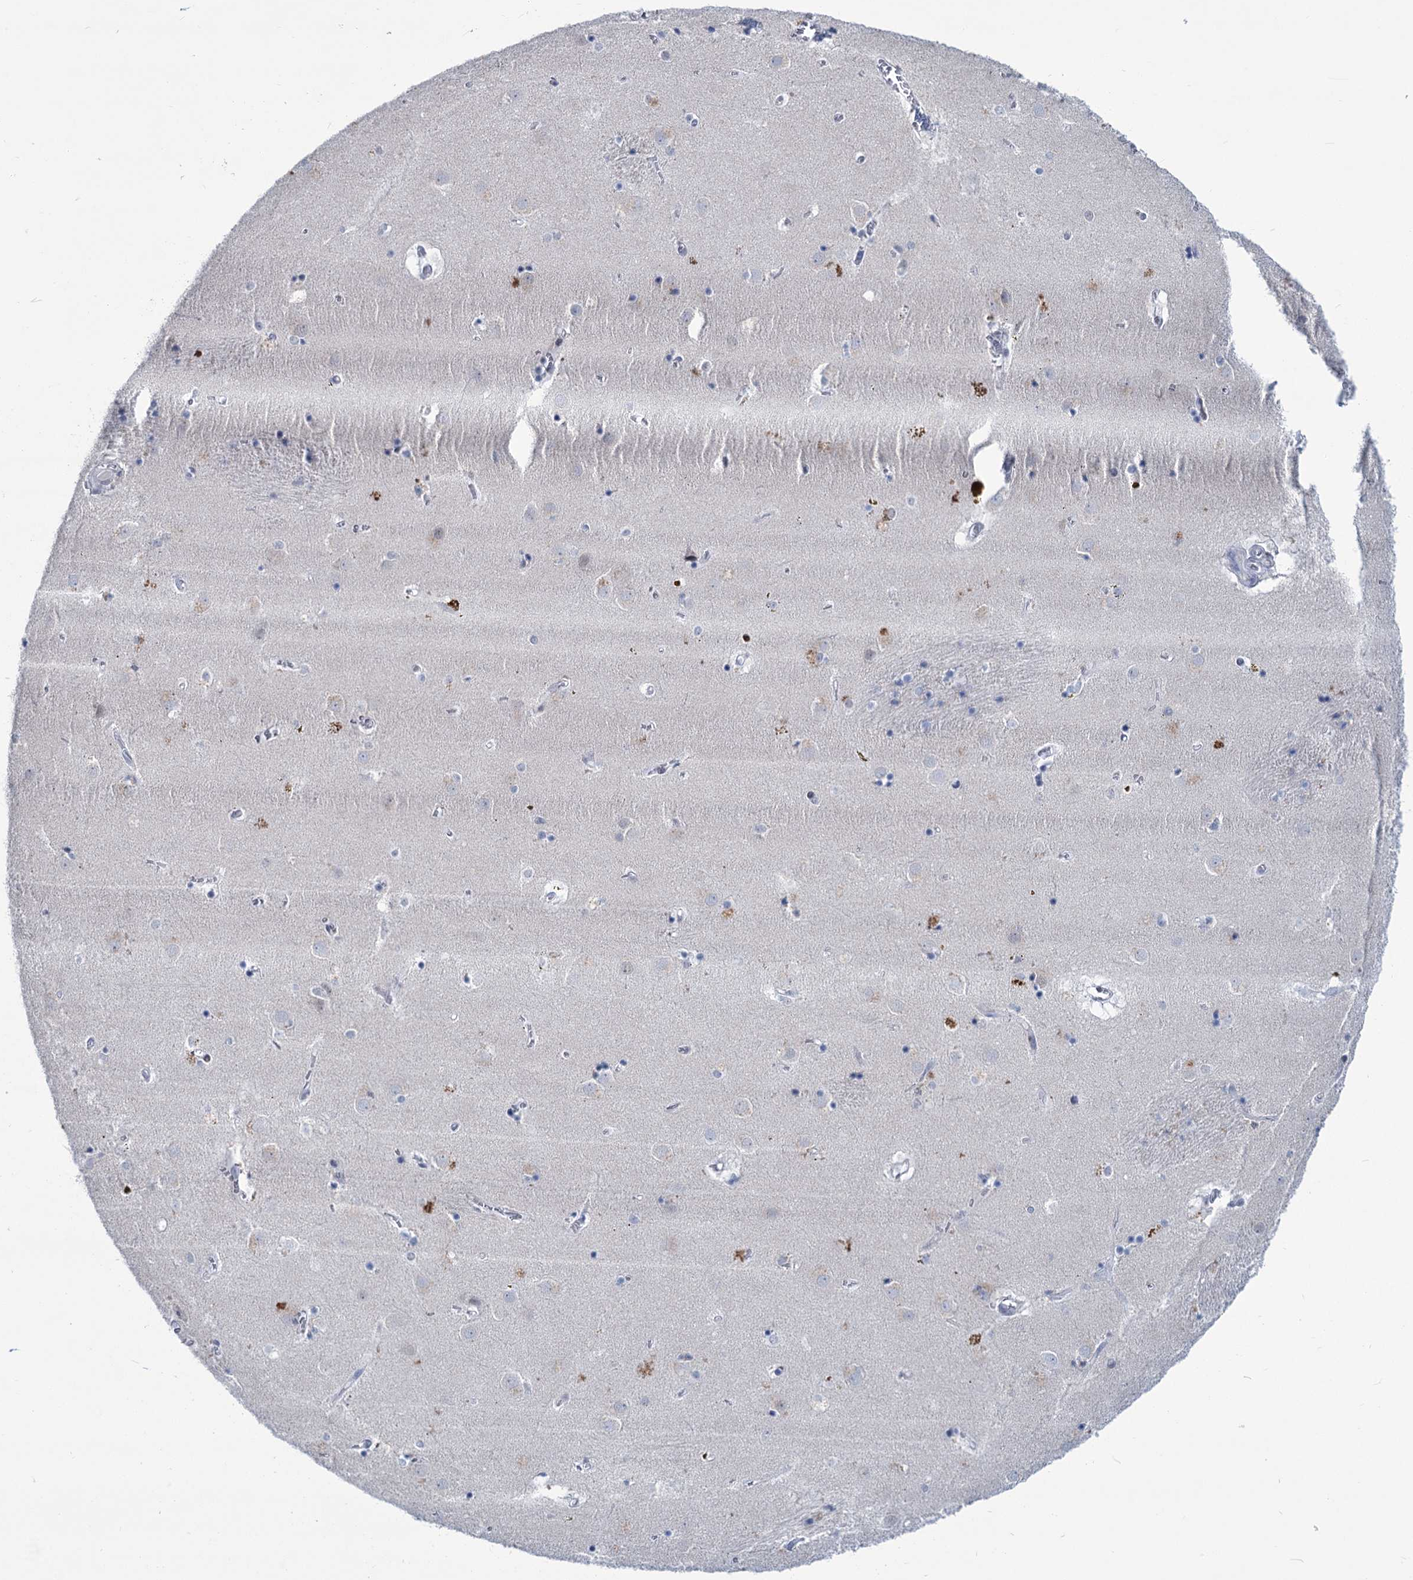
{"staining": {"intensity": "negative", "quantity": "none", "location": "none"}, "tissue": "caudate", "cell_type": "Glial cells", "image_type": "normal", "snomed": [{"axis": "morphology", "description": "Normal tissue, NOS"}, {"axis": "topography", "description": "Lateral ventricle wall"}], "caption": "Protein analysis of benign caudate displays no significant expression in glial cells.", "gene": "NEU3", "patient": {"sex": "male", "age": 70}}